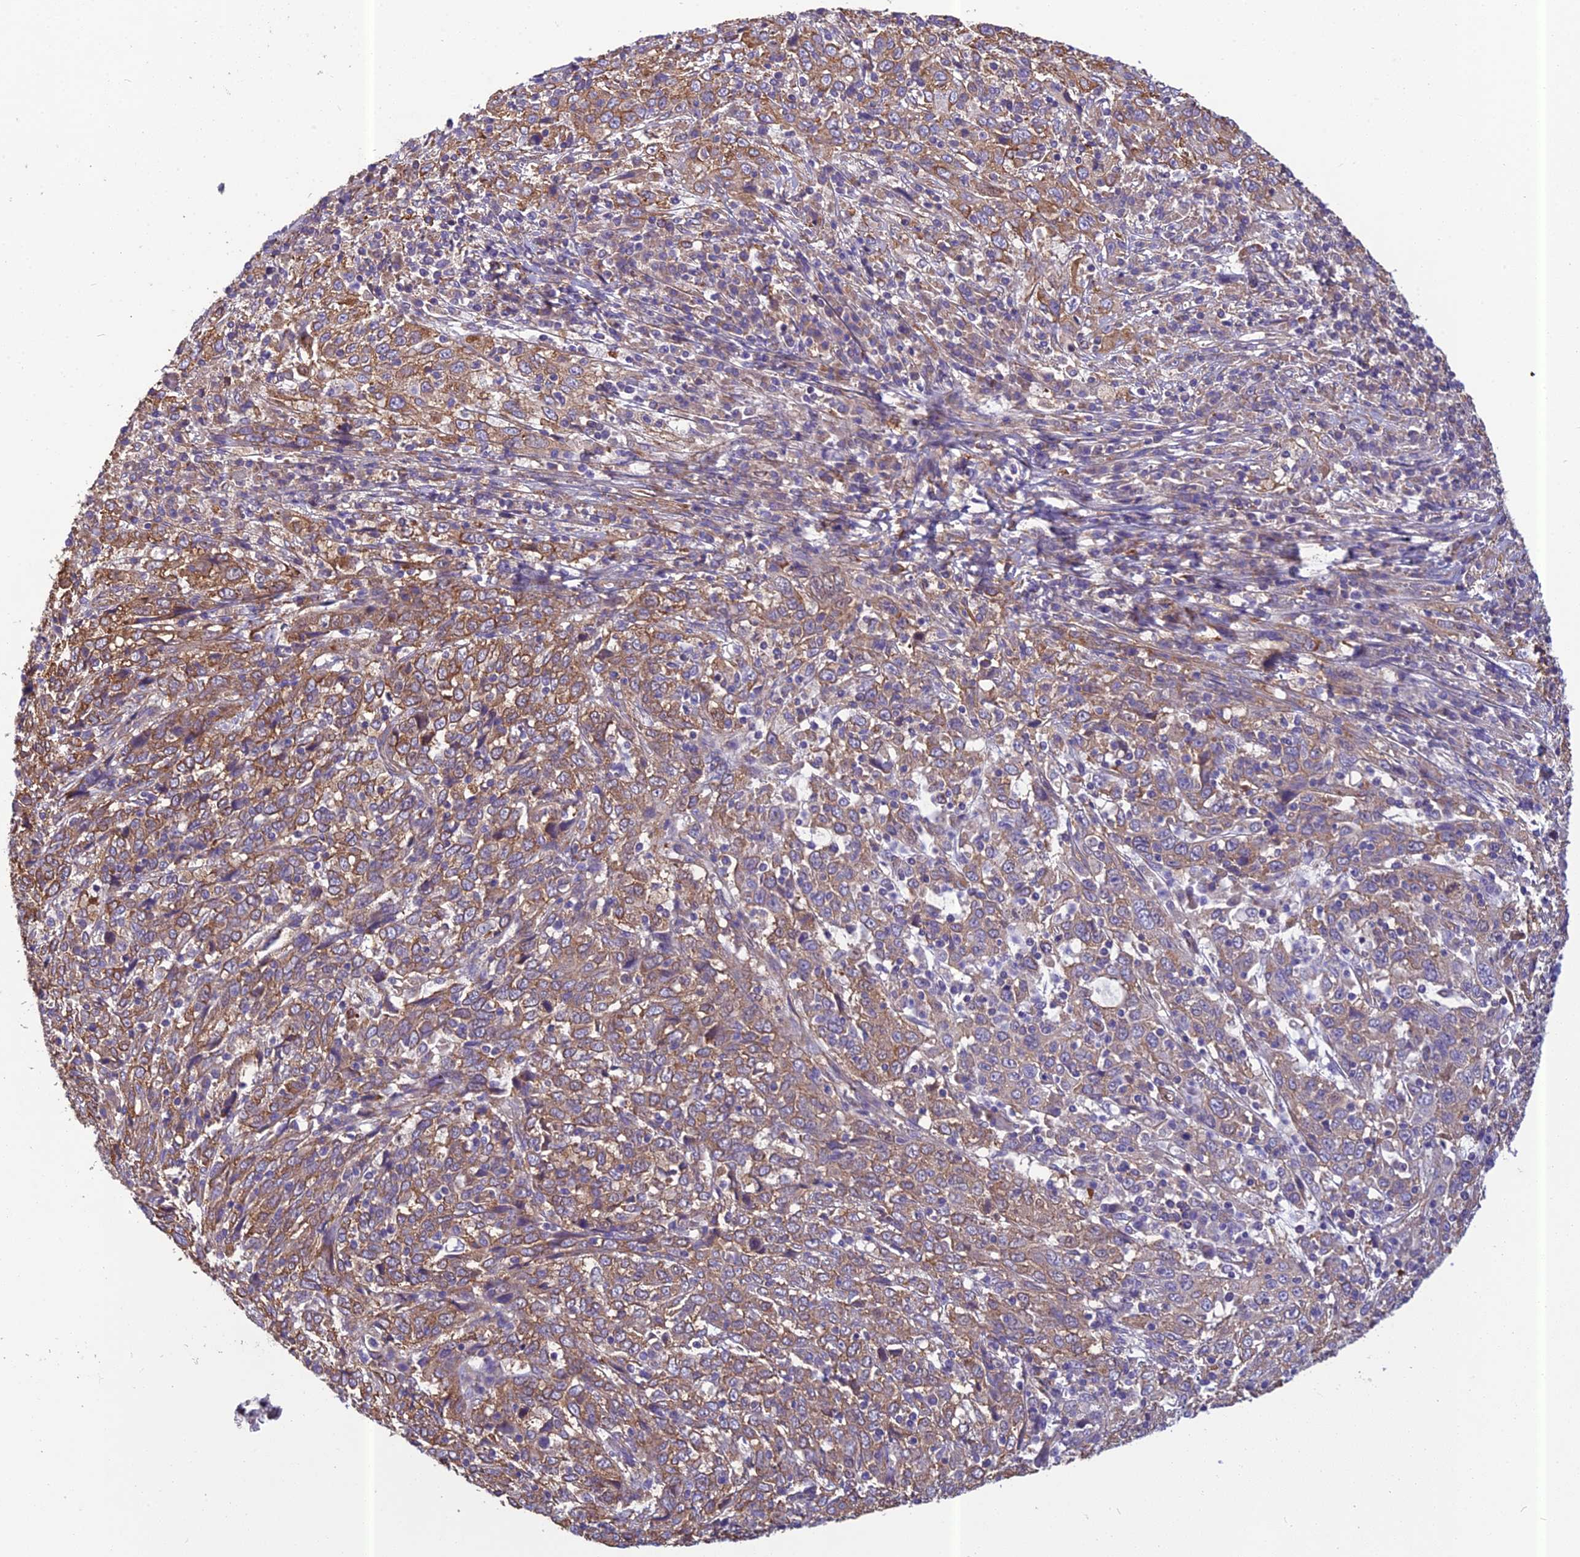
{"staining": {"intensity": "moderate", "quantity": ">75%", "location": "cytoplasmic/membranous"}, "tissue": "cervical cancer", "cell_type": "Tumor cells", "image_type": "cancer", "snomed": [{"axis": "morphology", "description": "Squamous cell carcinoma, NOS"}, {"axis": "topography", "description": "Cervix"}], "caption": "An image of cervical cancer stained for a protein exhibits moderate cytoplasmic/membranous brown staining in tumor cells.", "gene": "SPDL1", "patient": {"sex": "female", "age": 46}}